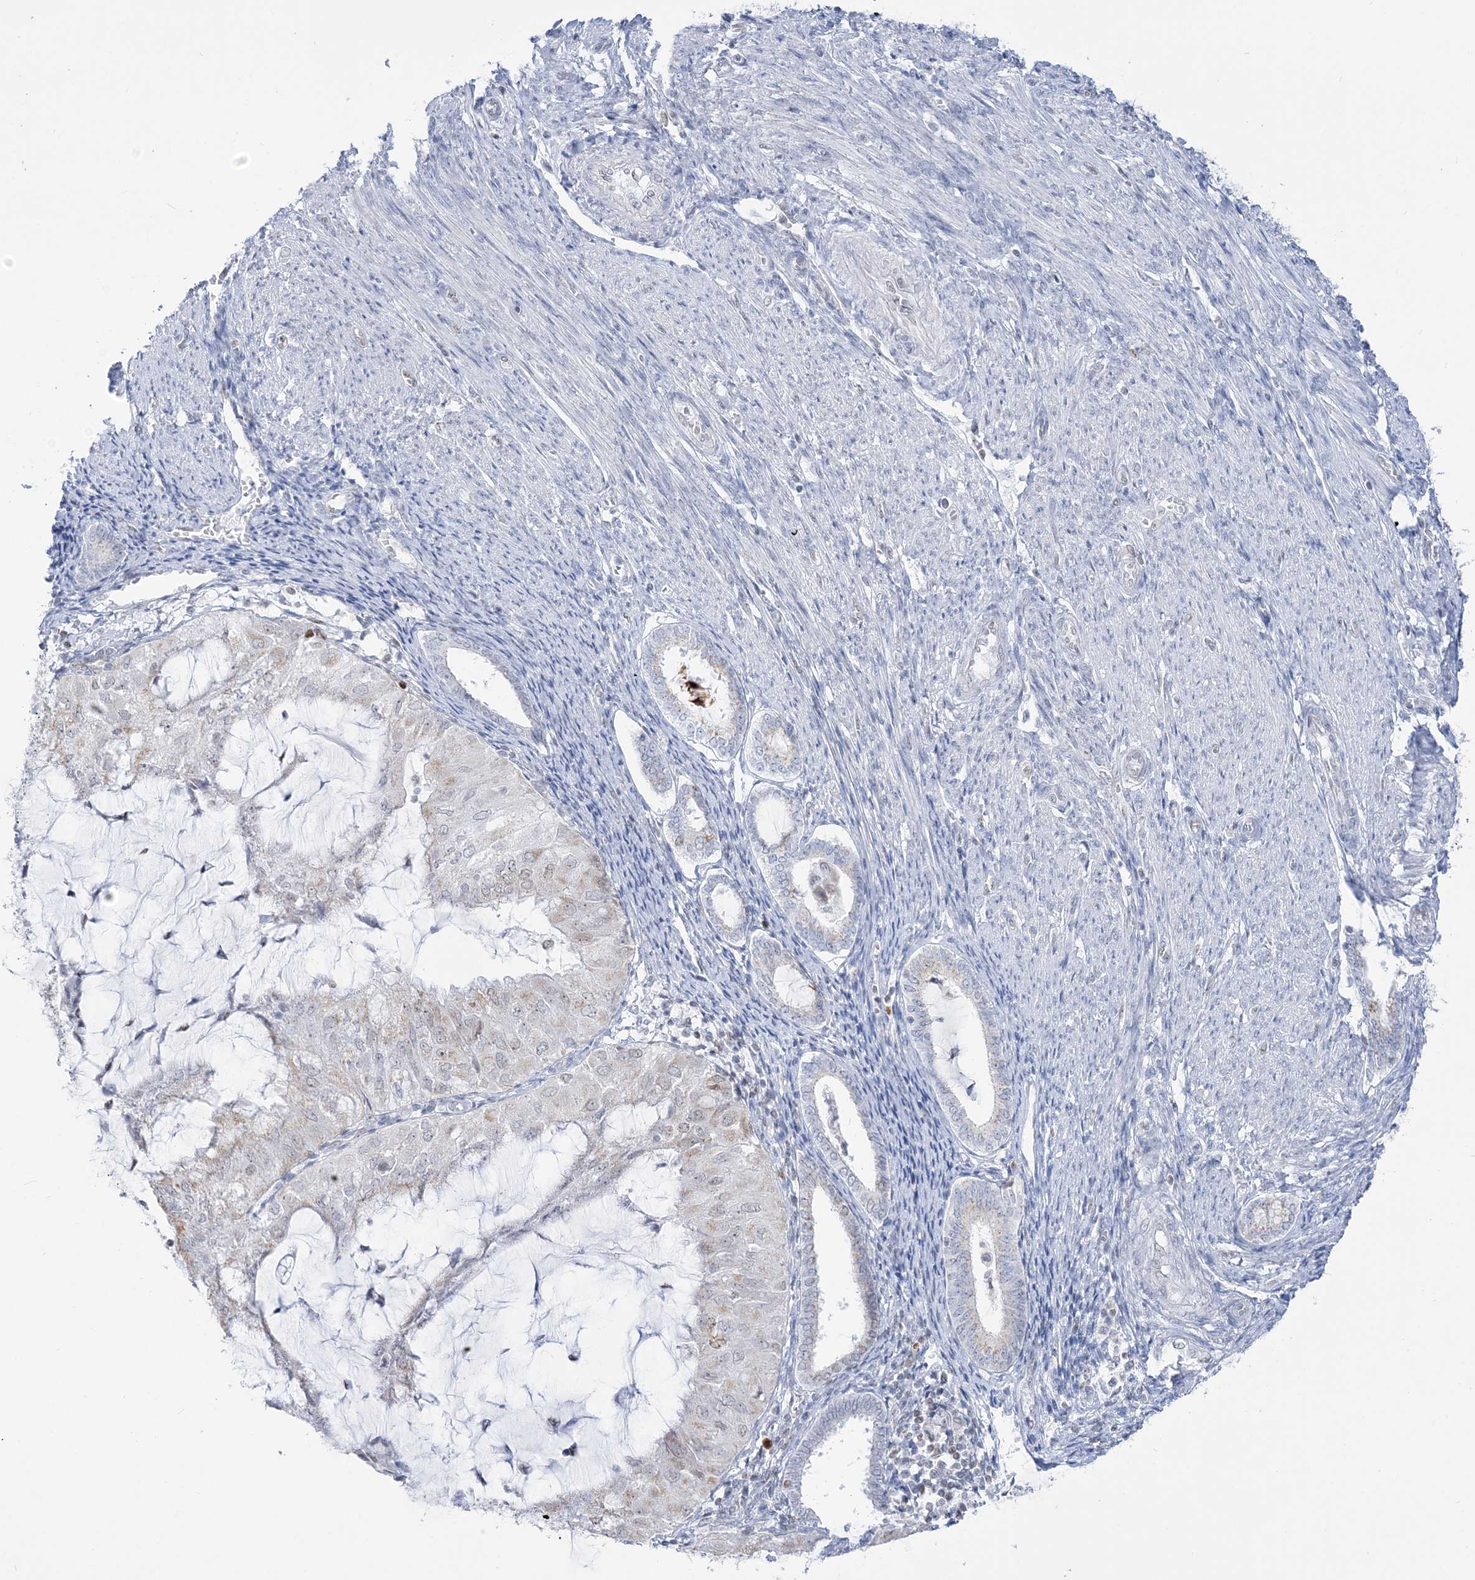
{"staining": {"intensity": "moderate", "quantity": "<25%", "location": "nuclear"}, "tissue": "endometrial cancer", "cell_type": "Tumor cells", "image_type": "cancer", "snomed": [{"axis": "morphology", "description": "Adenocarcinoma, NOS"}, {"axis": "topography", "description": "Endometrium"}], "caption": "Endometrial cancer (adenocarcinoma) tissue demonstrates moderate nuclear positivity in approximately <25% of tumor cells", "gene": "DDX21", "patient": {"sex": "female", "age": 81}}